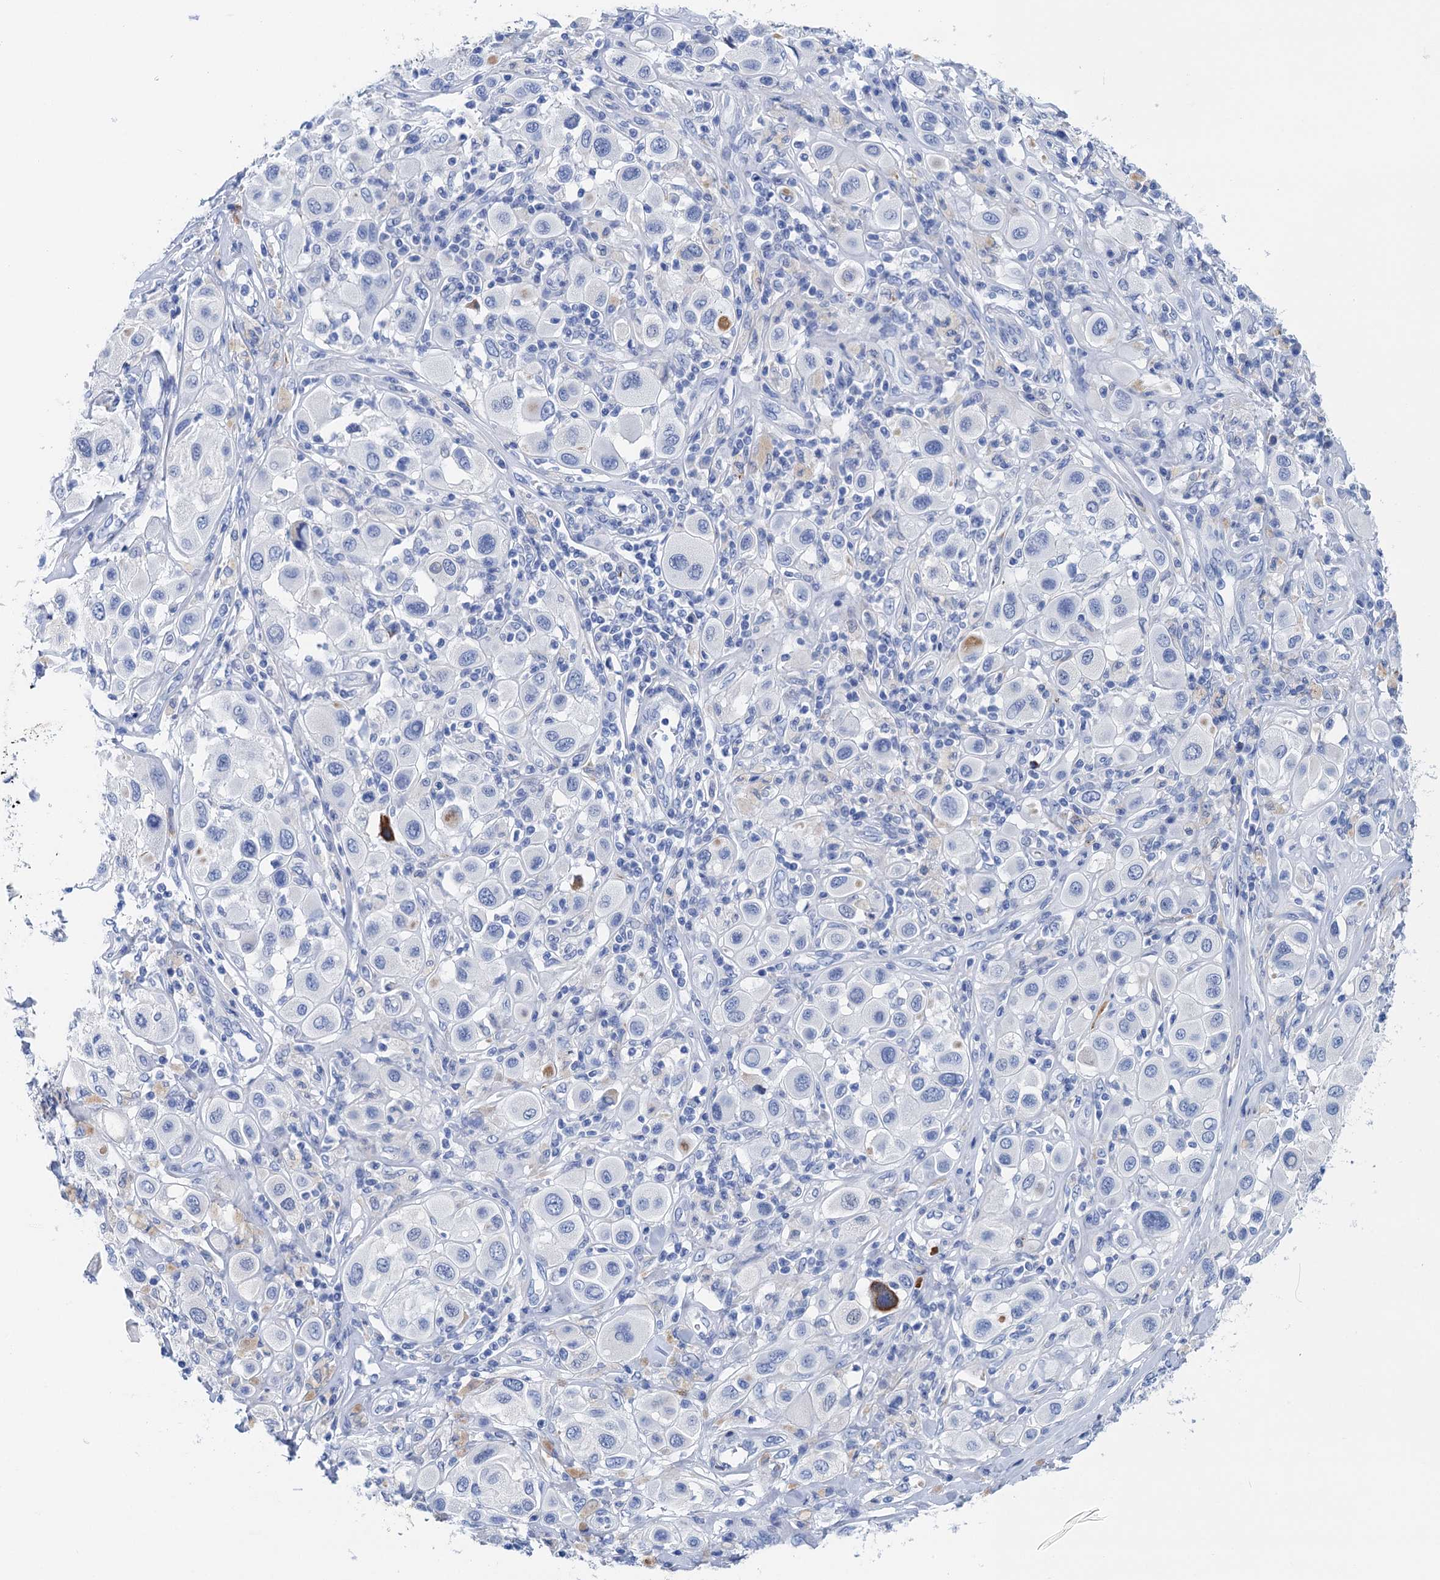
{"staining": {"intensity": "negative", "quantity": "none", "location": "none"}, "tissue": "melanoma", "cell_type": "Tumor cells", "image_type": "cancer", "snomed": [{"axis": "morphology", "description": "Malignant melanoma, Metastatic site"}, {"axis": "topography", "description": "Skin"}], "caption": "DAB (3,3'-diaminobenzidine) immunohistochemical staining of human melanoma shows no significant expression in tumor cells. (Brightfield microscopy of DAB (3,3'-diaminobenzidine) IHC at high magnification).", "gene": "NLRP10", "patient": {"sex": "male", "age": 41}}